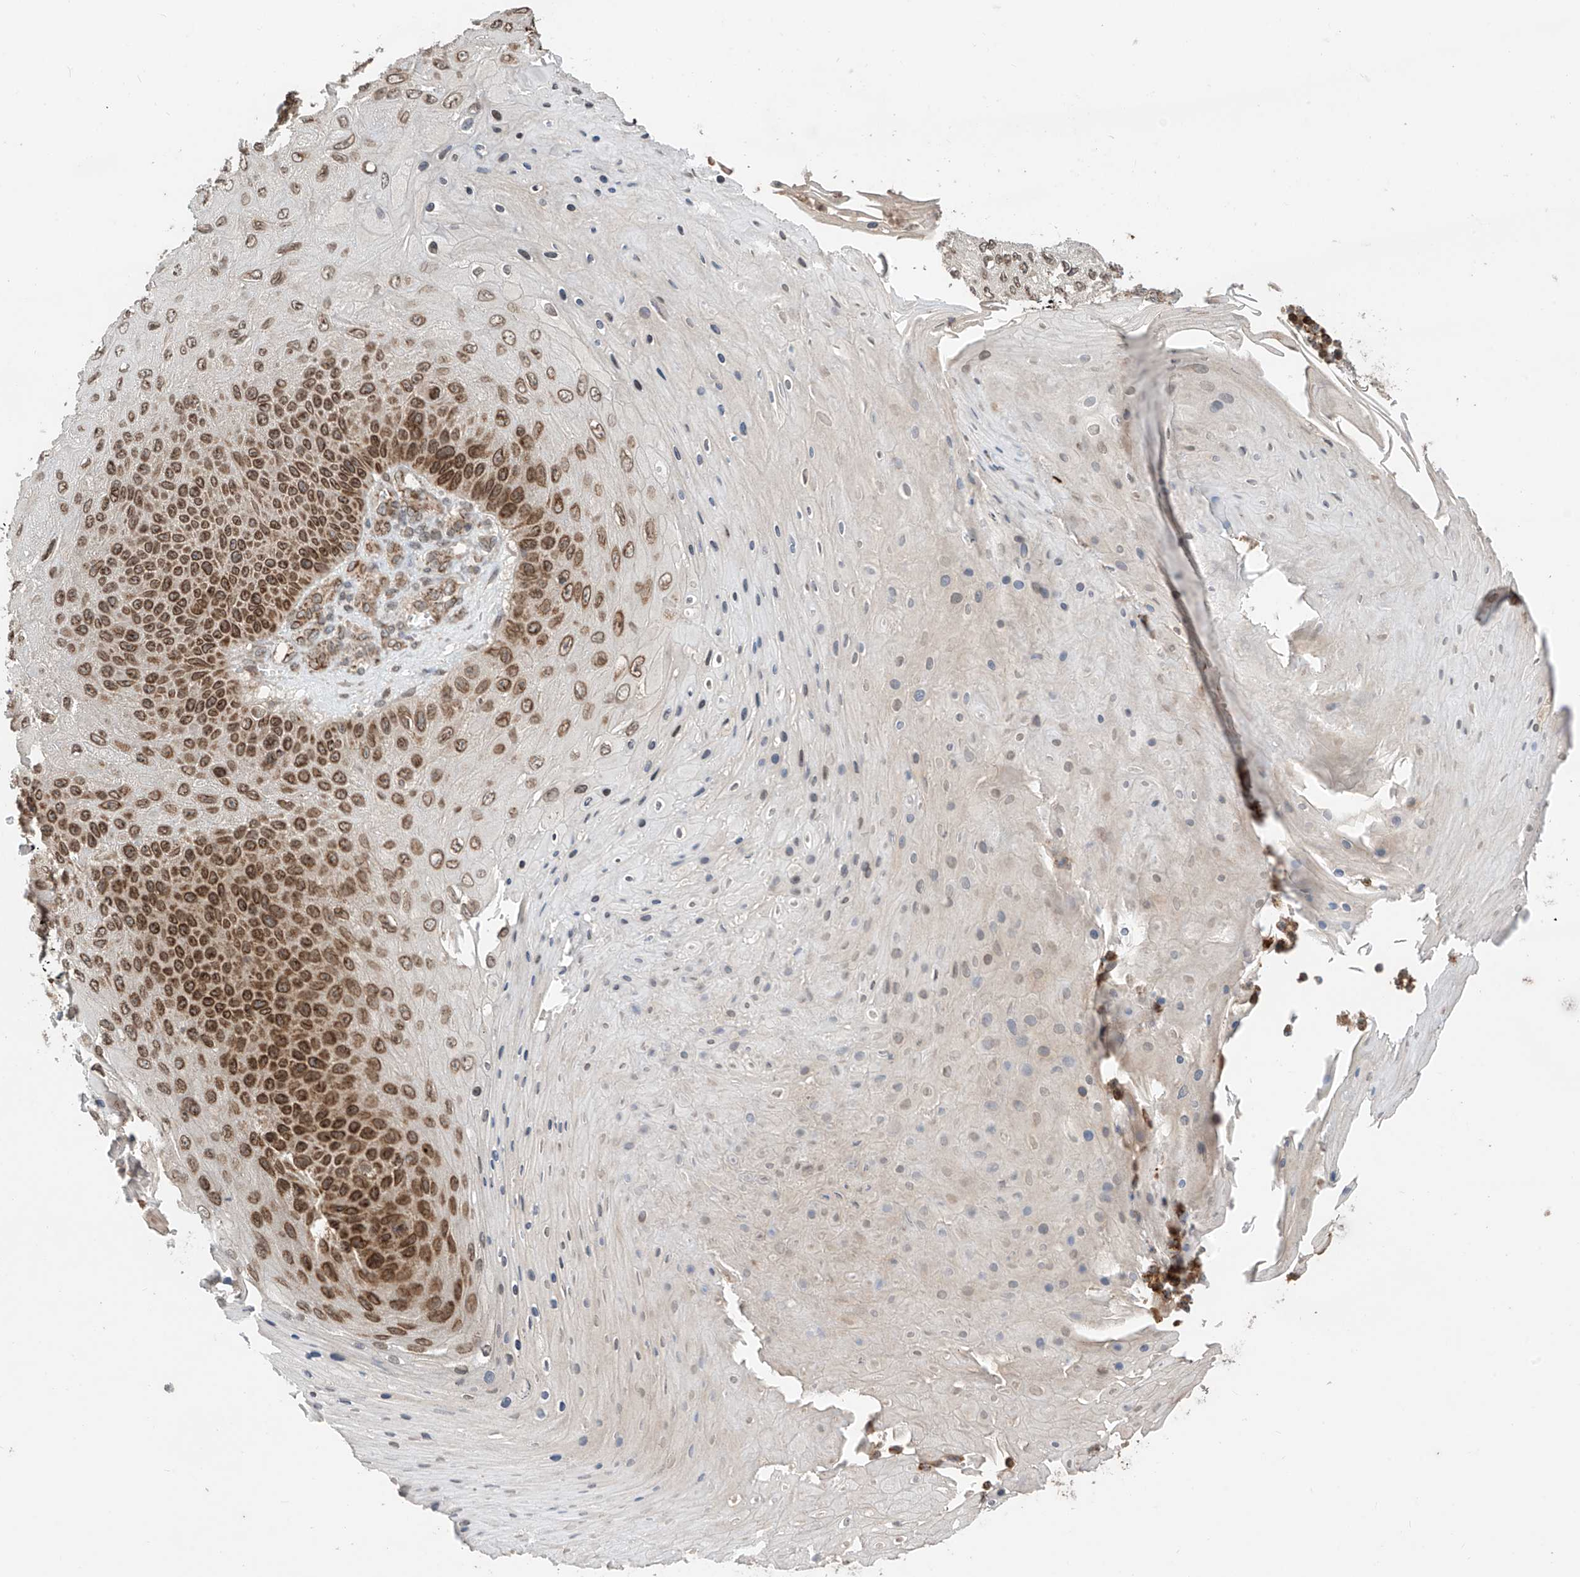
{"staining": {"intensity": "strong", "quantity": "25%-75%", "location": "cytoplasmic/membranous,nuclear"}, "tissue": "skin cancer", "cell_type": "Tumor cells", "image_type": "cancer", "snomed": [{"axis": "morphology", "description": "Squamous cell carcinoma, NOS"}, {"axis": "topography", "description": "Skin"}], "caption": "Immunohistochemical staining of skin squamous cell carcinoma shows high levels of strong cytoplasmic/membranous and nuclear expression in about 25%-75% of tumor cells. (brown staining indicates protein expression, while blue staining denotes nuclei).", "gene": "AHCTF1", "patient": {"sex": "female", "age": 88}}